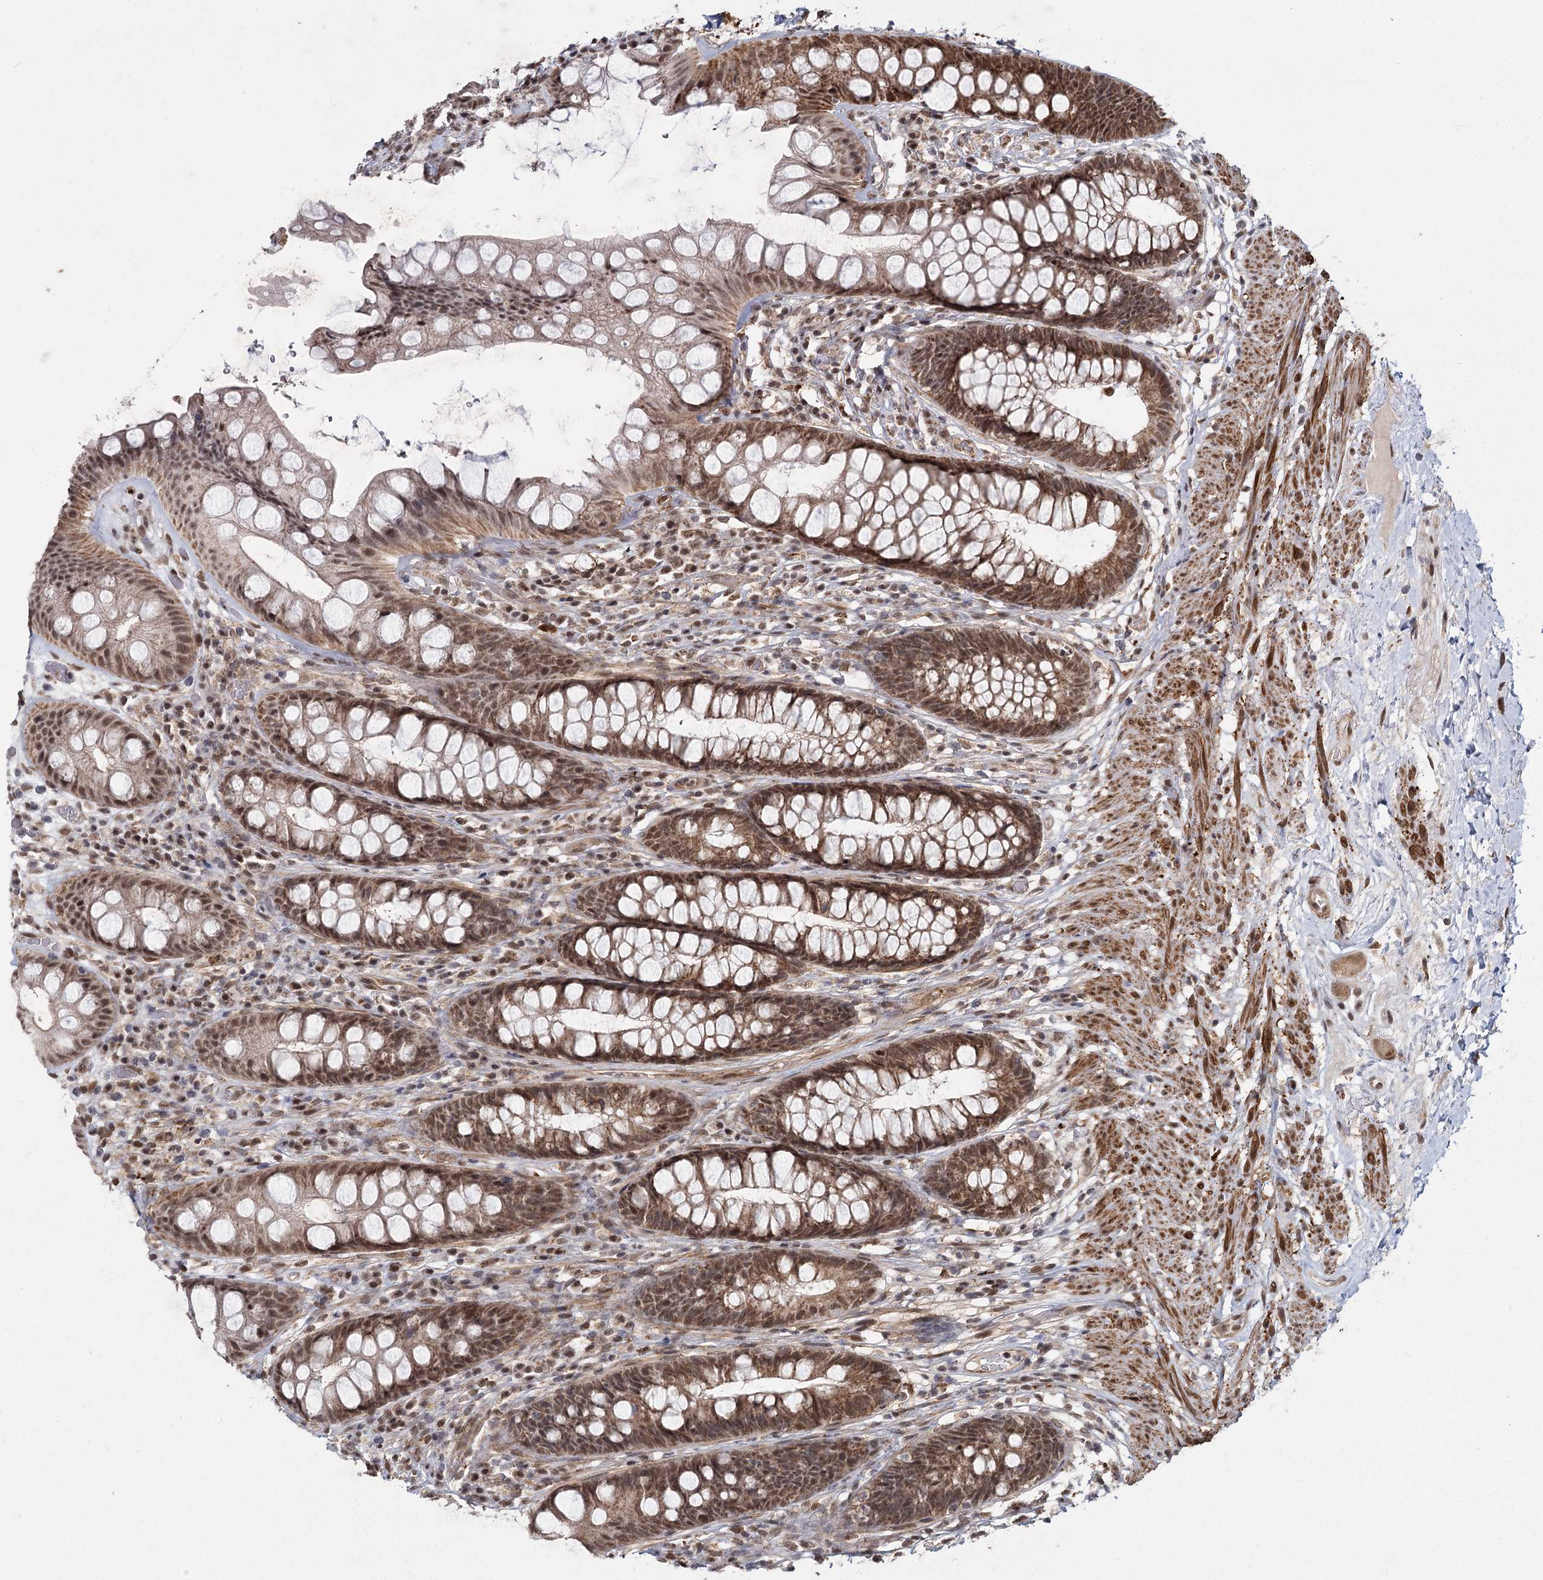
{"staining": {"intensity": "moderate", "quantity": ">75%", "location": "cytoplasmic/membranous,nuclear"}, "tissue": "rectum", "cell_type": "Glandular cells", "image_type": "normal", "snomed": [{"axis": "morphology", "description": "Normal tissue, NOS"}, {"axis": "topography", "description": "Rectum"}], "caption": "Unremarkable rectum shows moderate cytoplasmic/membranous,nuclear staining in about >75% of glandular cells.", "gene": "ZCCHC24", "patient": {"sex": "male", "age": 74}}